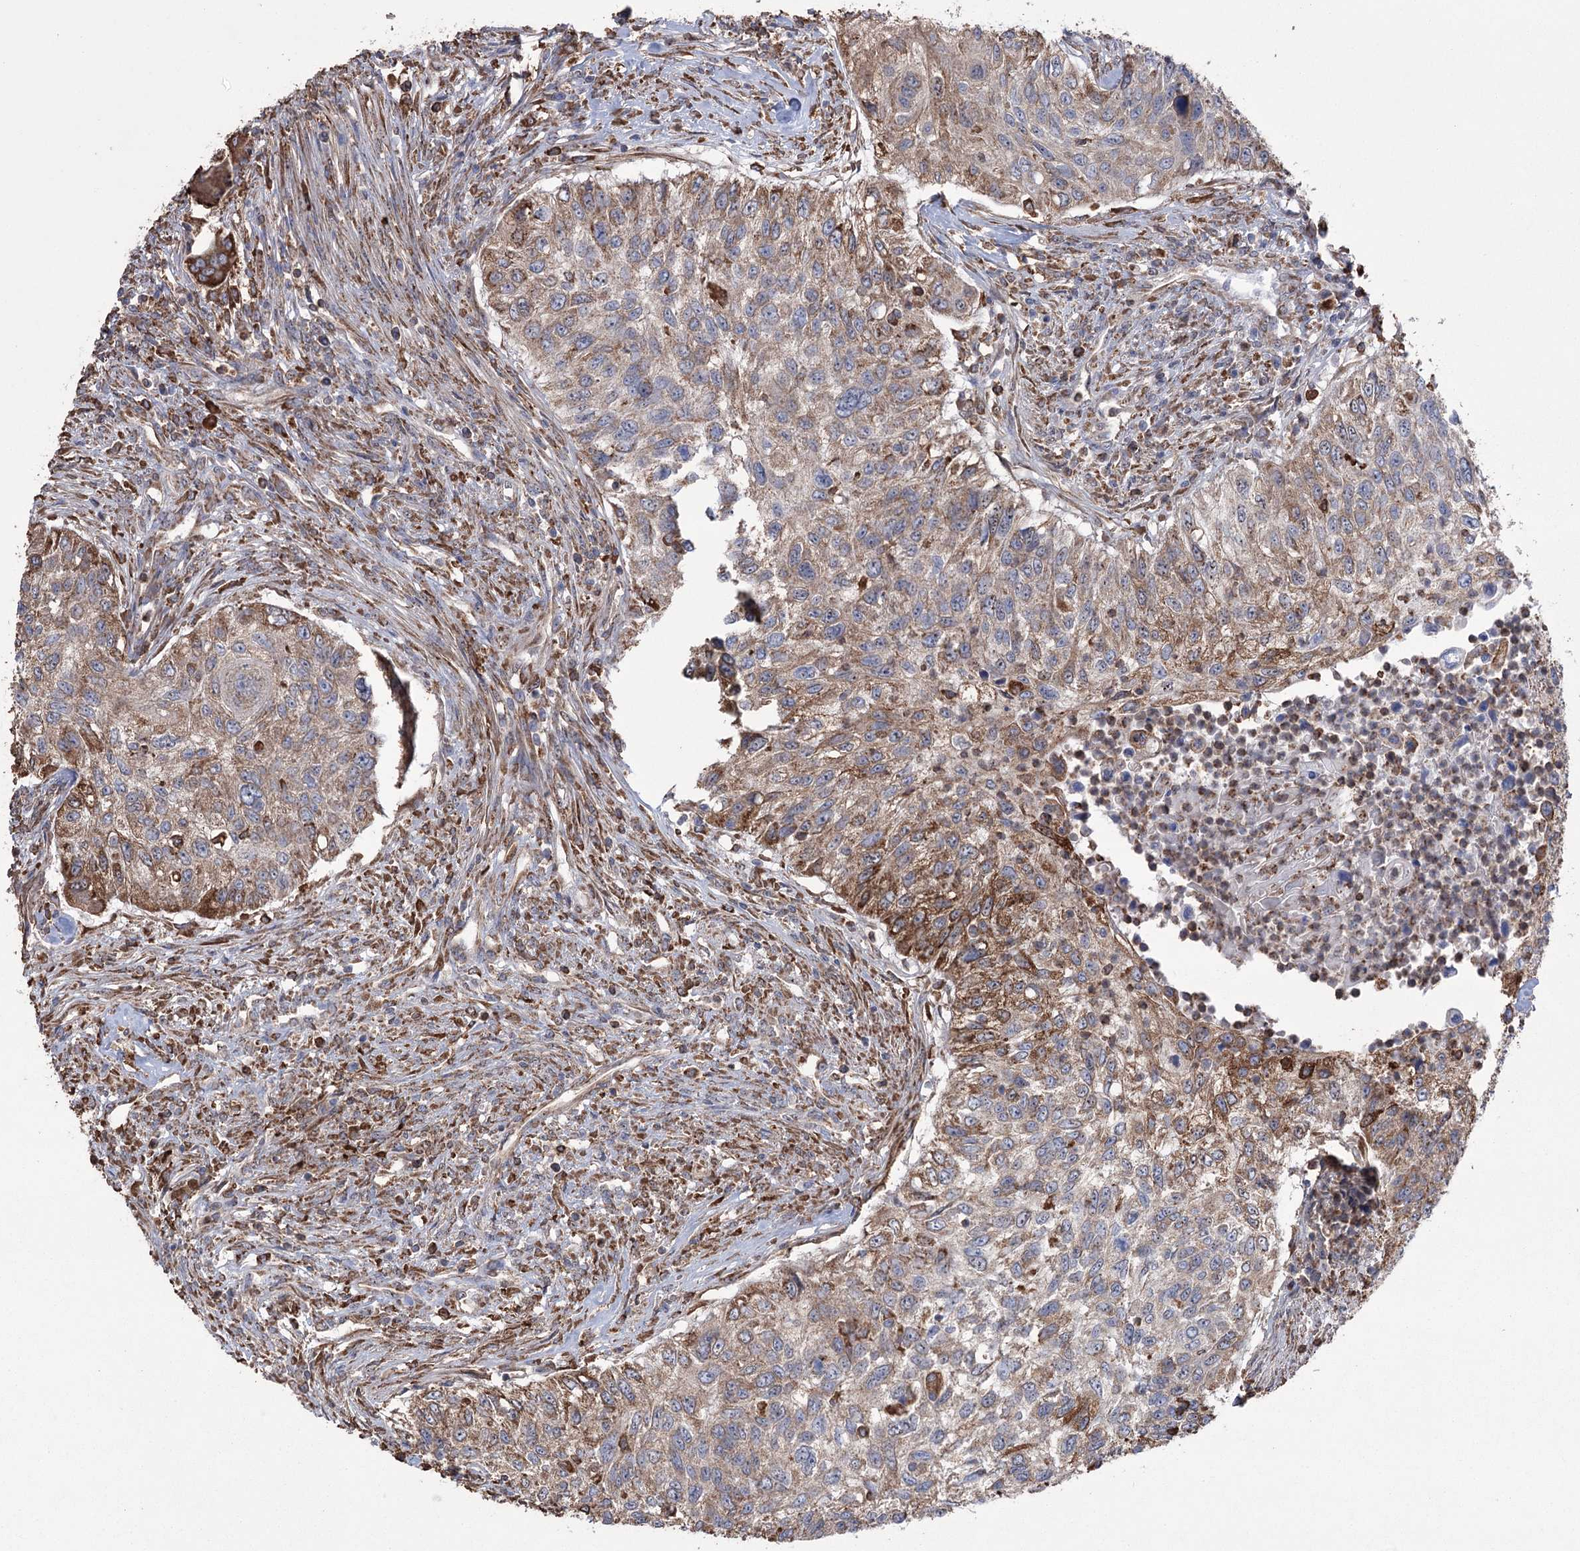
{"staining": {"intensity": "moderate", "quantity": ">75%", "location": "cytoplasmic/membranous"}, "tissue": "urothelial cancer", "cell_type": "Tumor cells", "image_type": "cancer", "snomed": [{"axis": "morphology", "description": "Urothelial carcinoma, High grade"}, {"axis": "topography", "description": "Urinary bladder"}], "caption": "IHC photomicrograph of human urothelial cancer stained for a protein (brown), which displays medium levels of moderate cytoplasmic/membranous expression in about >75% of tumor cells.", "gene": "TRIM71", "patient": {"sex": "female", "age": 60}}